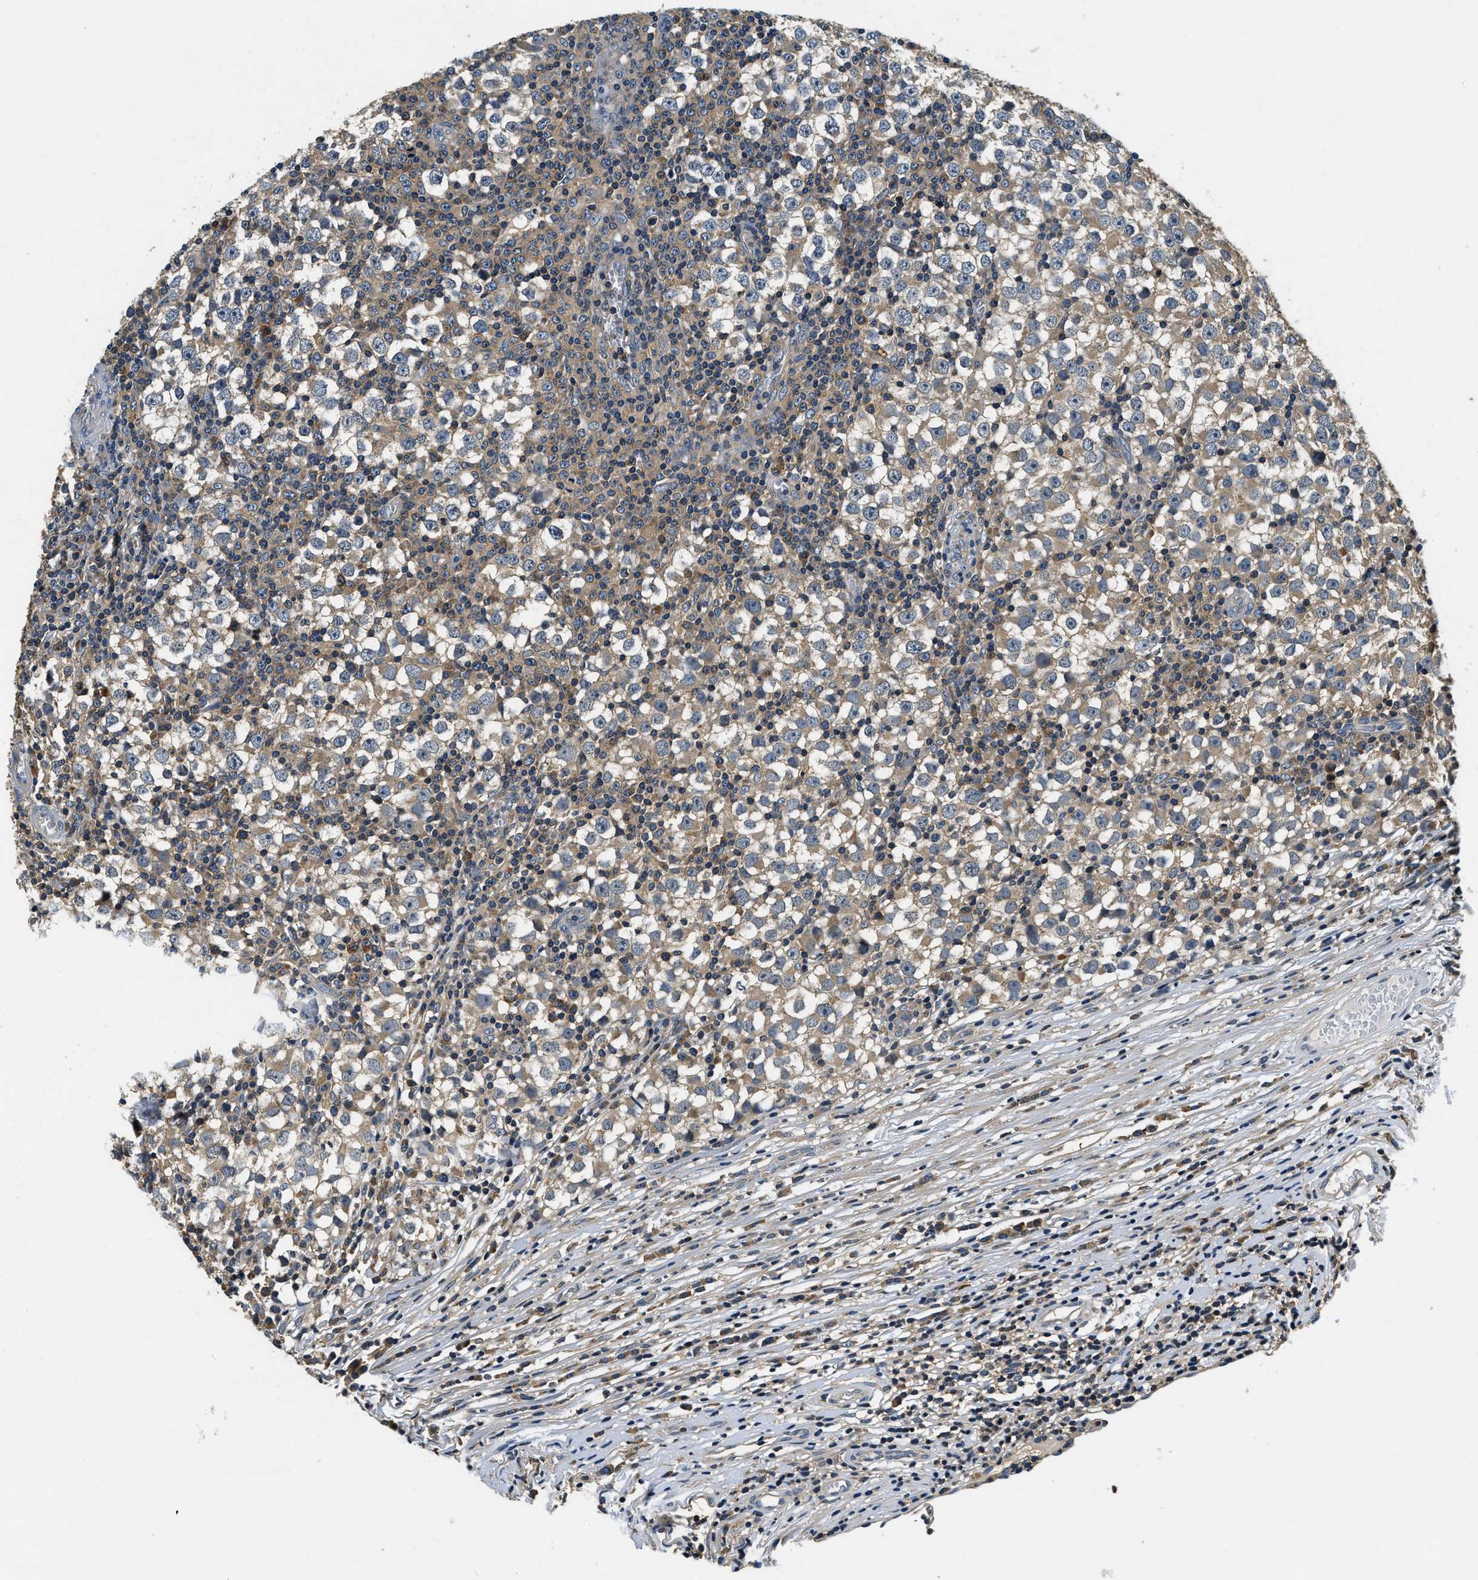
{"staining": {"intensity": "moderate", "quantity": "25%-75%", "location": "cytoplasmic/membranous"}, "tissue": "testis cancer", "cell_type": "Tumor cells", "image_type": "cancer", "snomed": [{"axis": "morphology", "description": "Seminoma, NOS"}, {"axis": "topography", "description": "Testis"}], "caption": "Tumor cells exhibit medium levels of moderate cytoplasmic/membranous staining in approximately 25%-75% of cells in seminoma (testis).", "gene": "RESF1", "patient": {"sex": "male", "age": 65}}